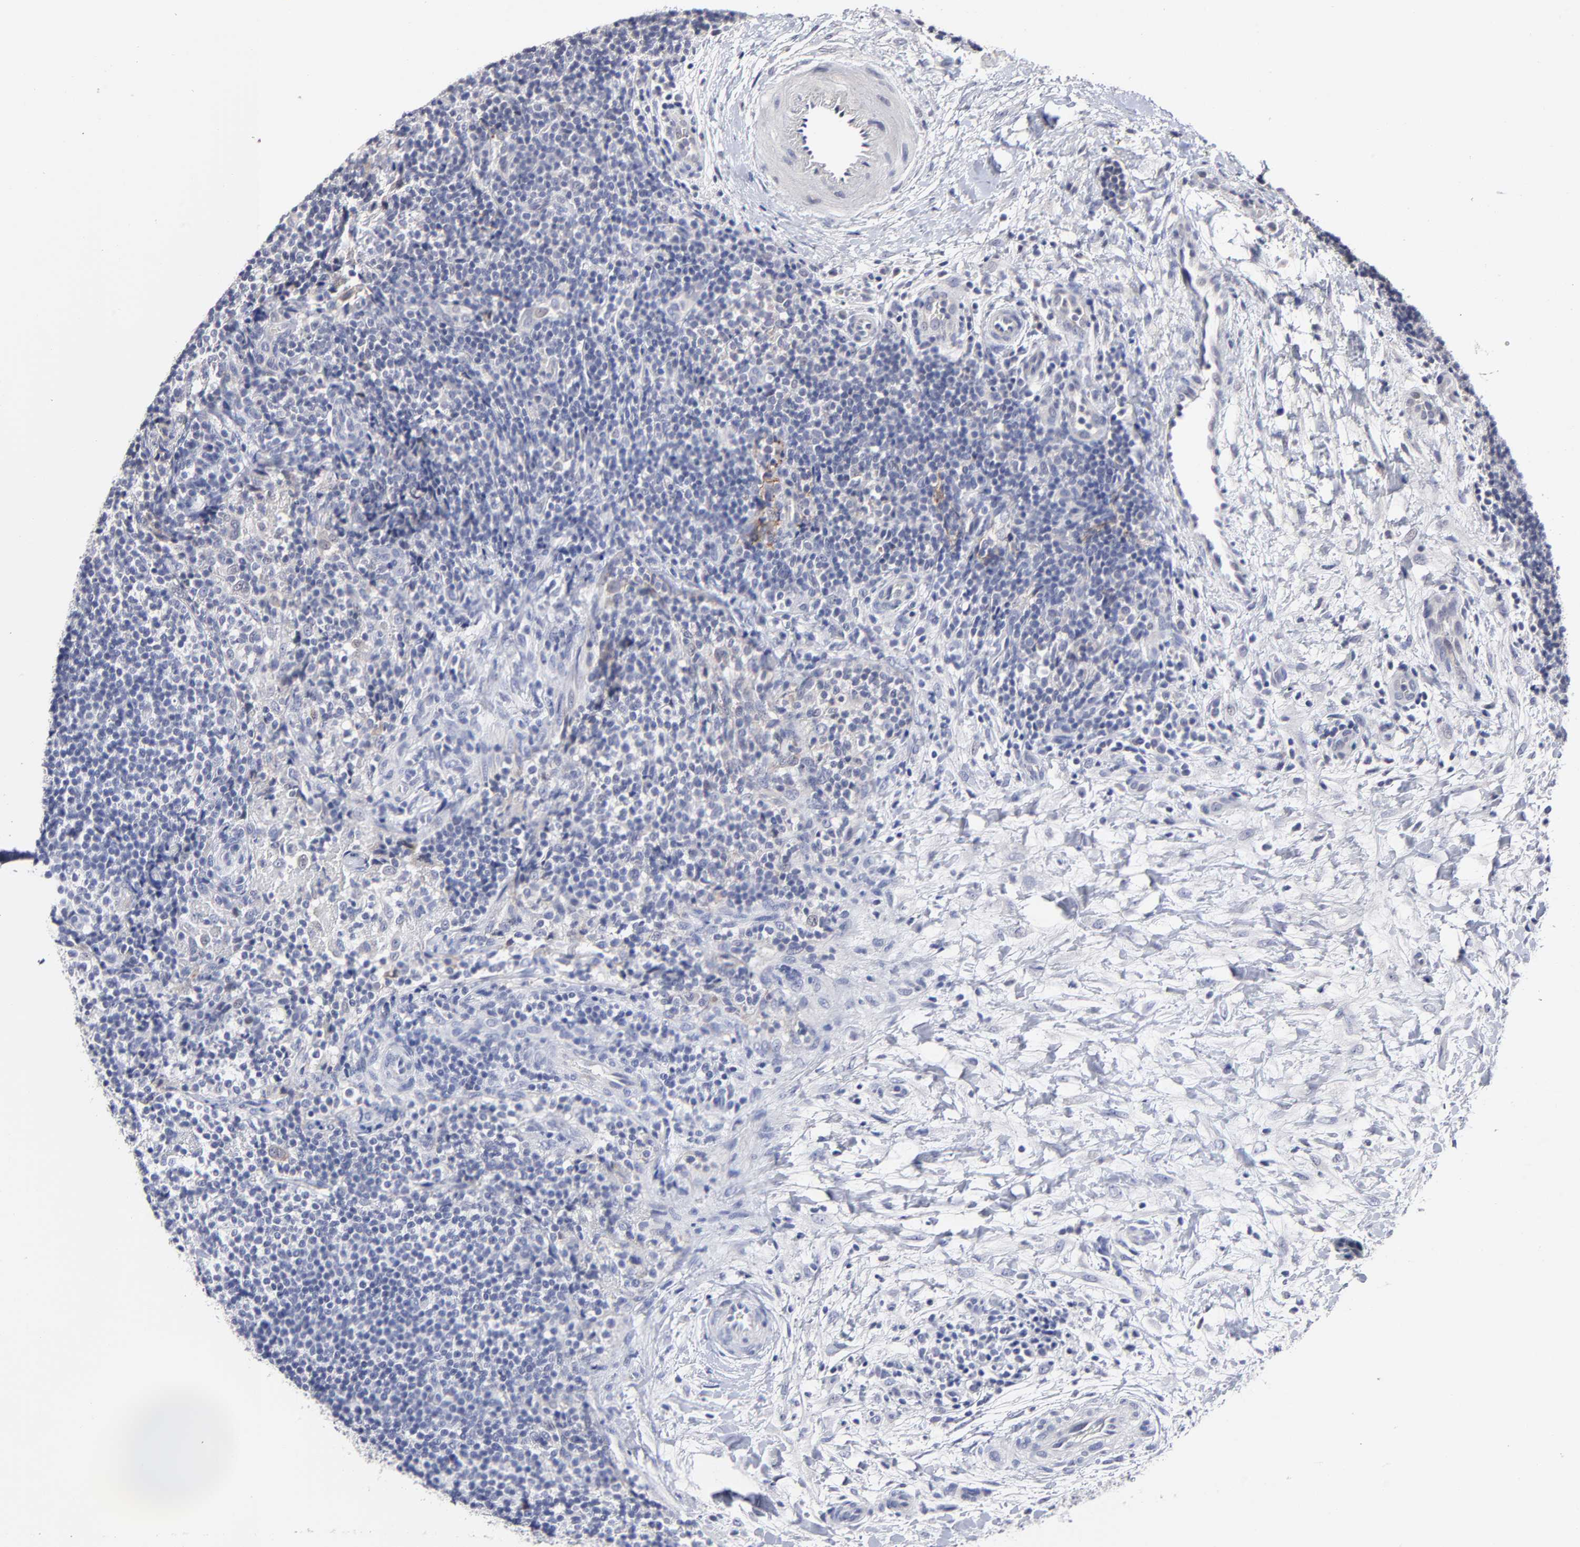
{"staining": {"intensity": "negative", "quantity": "none", "location": "none"}, "tissue": "lymphoma", "cell_type": "Tumor cells", "image_type": "cancer", "snomed": [{"axis": "morphology", "description": "Malignant lymphoma, non-Hodgkin's type, Low grade"}, {"axis": "topography", "description": "Lymph node"}], "caption": "Immunohistochemical staining of low-grade malignant lymphoma, non-Hodgkin's type exhibits no significant staining in tumor cells. Nuclei are stained in blue.", "gene": "CXADR", "patient": {"sex": "female", "age": 76}}